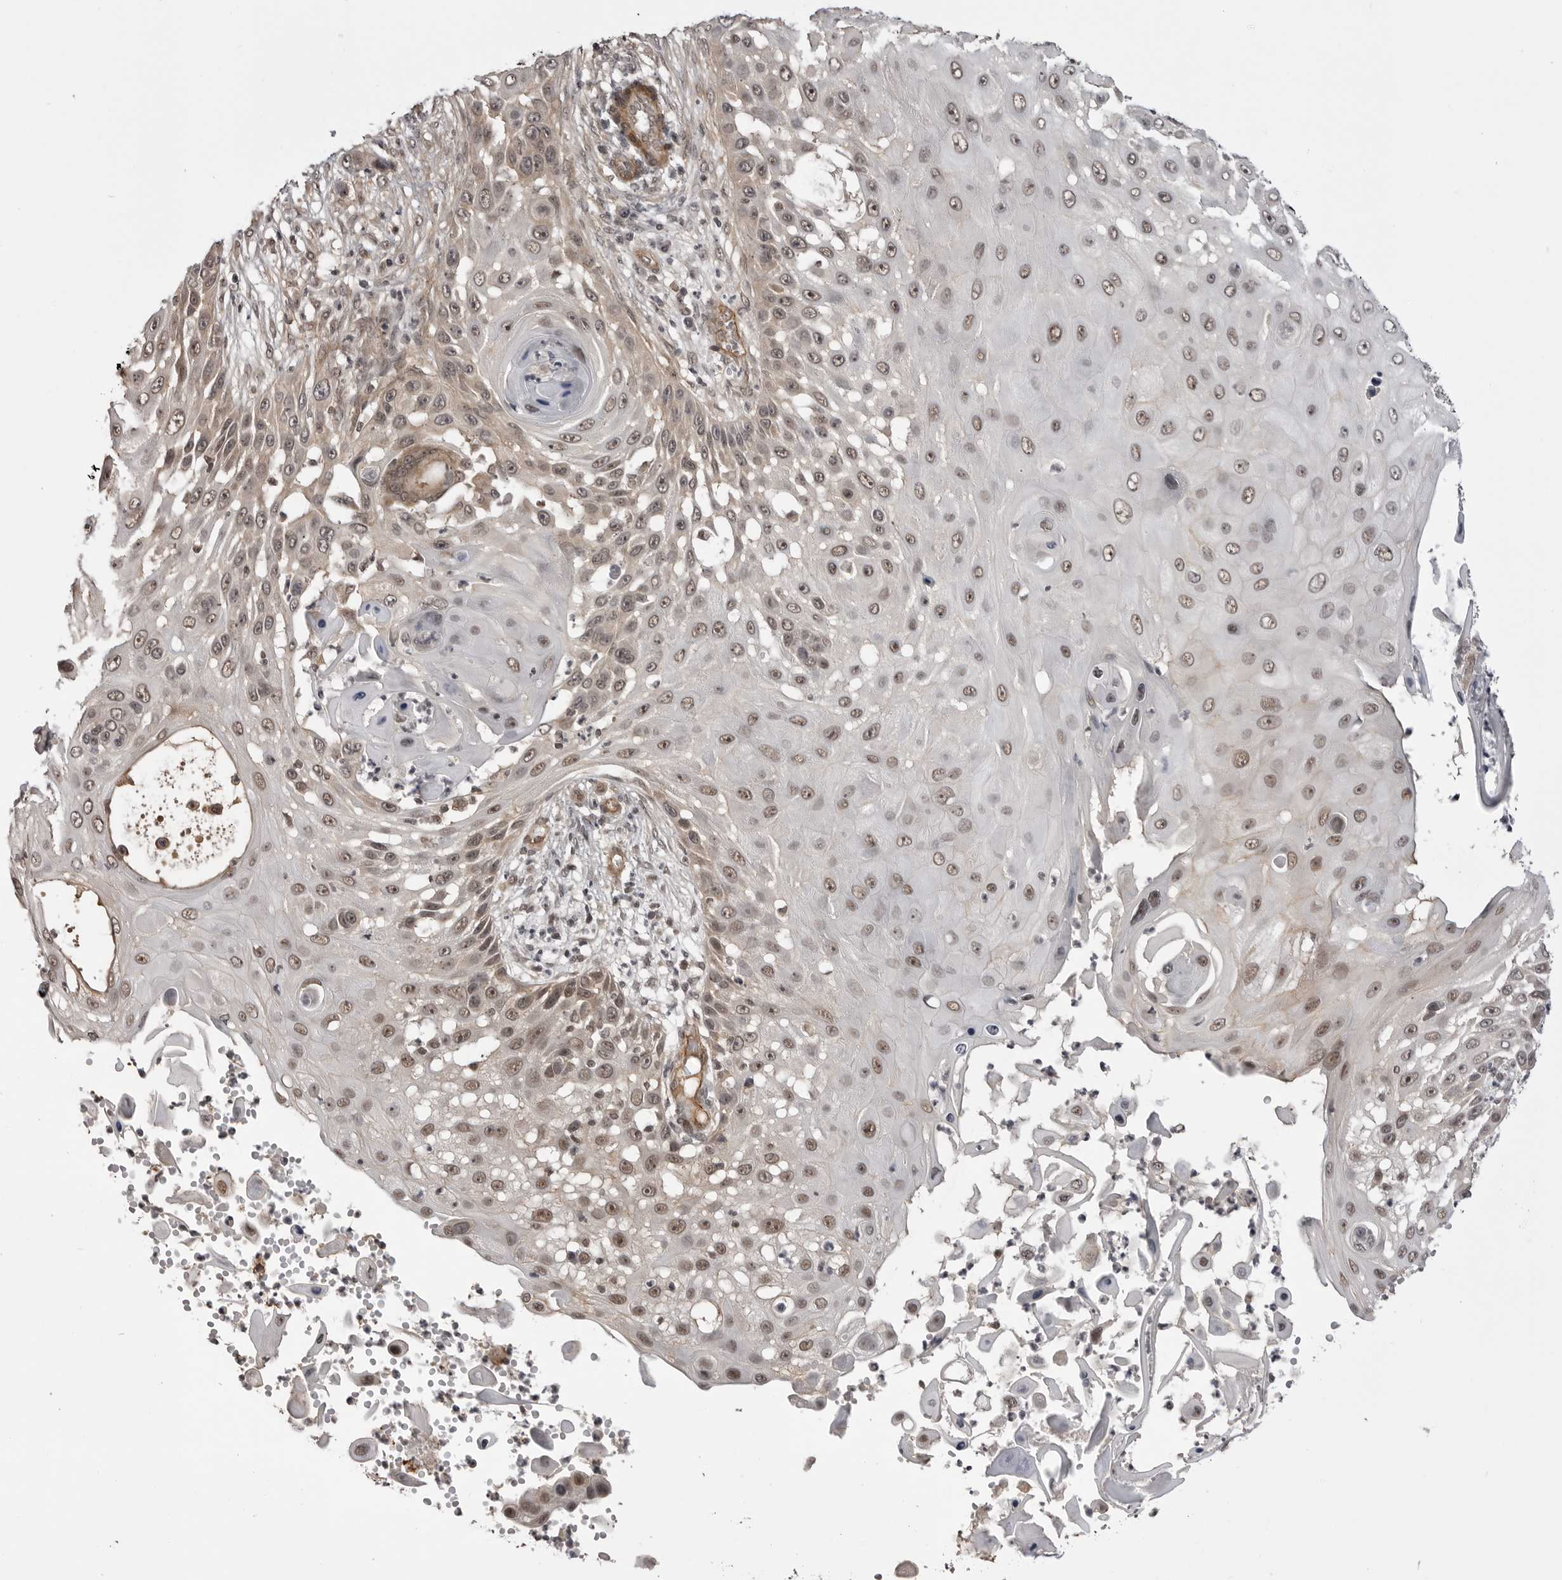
{"staining": {"intensity": "moderate", "quantity": "25%-75%", "location": "nuclear"}, "tissue": "skin cancer", "cell_type": "Tumor cells", "image_type": "cancer", "snomed": [{"axis": "morphology", "description": "Squamous cell carcinoma, NOS"}, {"axis": "topography", "description": "Skin"}], "caption": "Skin cancer tissue shows moderate nuclear staining in about 25%-75% of tumor cells Using DAB (3,3'-diaminobenzidine) (brown) and hematoxylin (blue) stains, captured at high magnification using brightfield microscopy.", "gene": "SORBS1", "patient": {"sex": "female", "age": 44}}